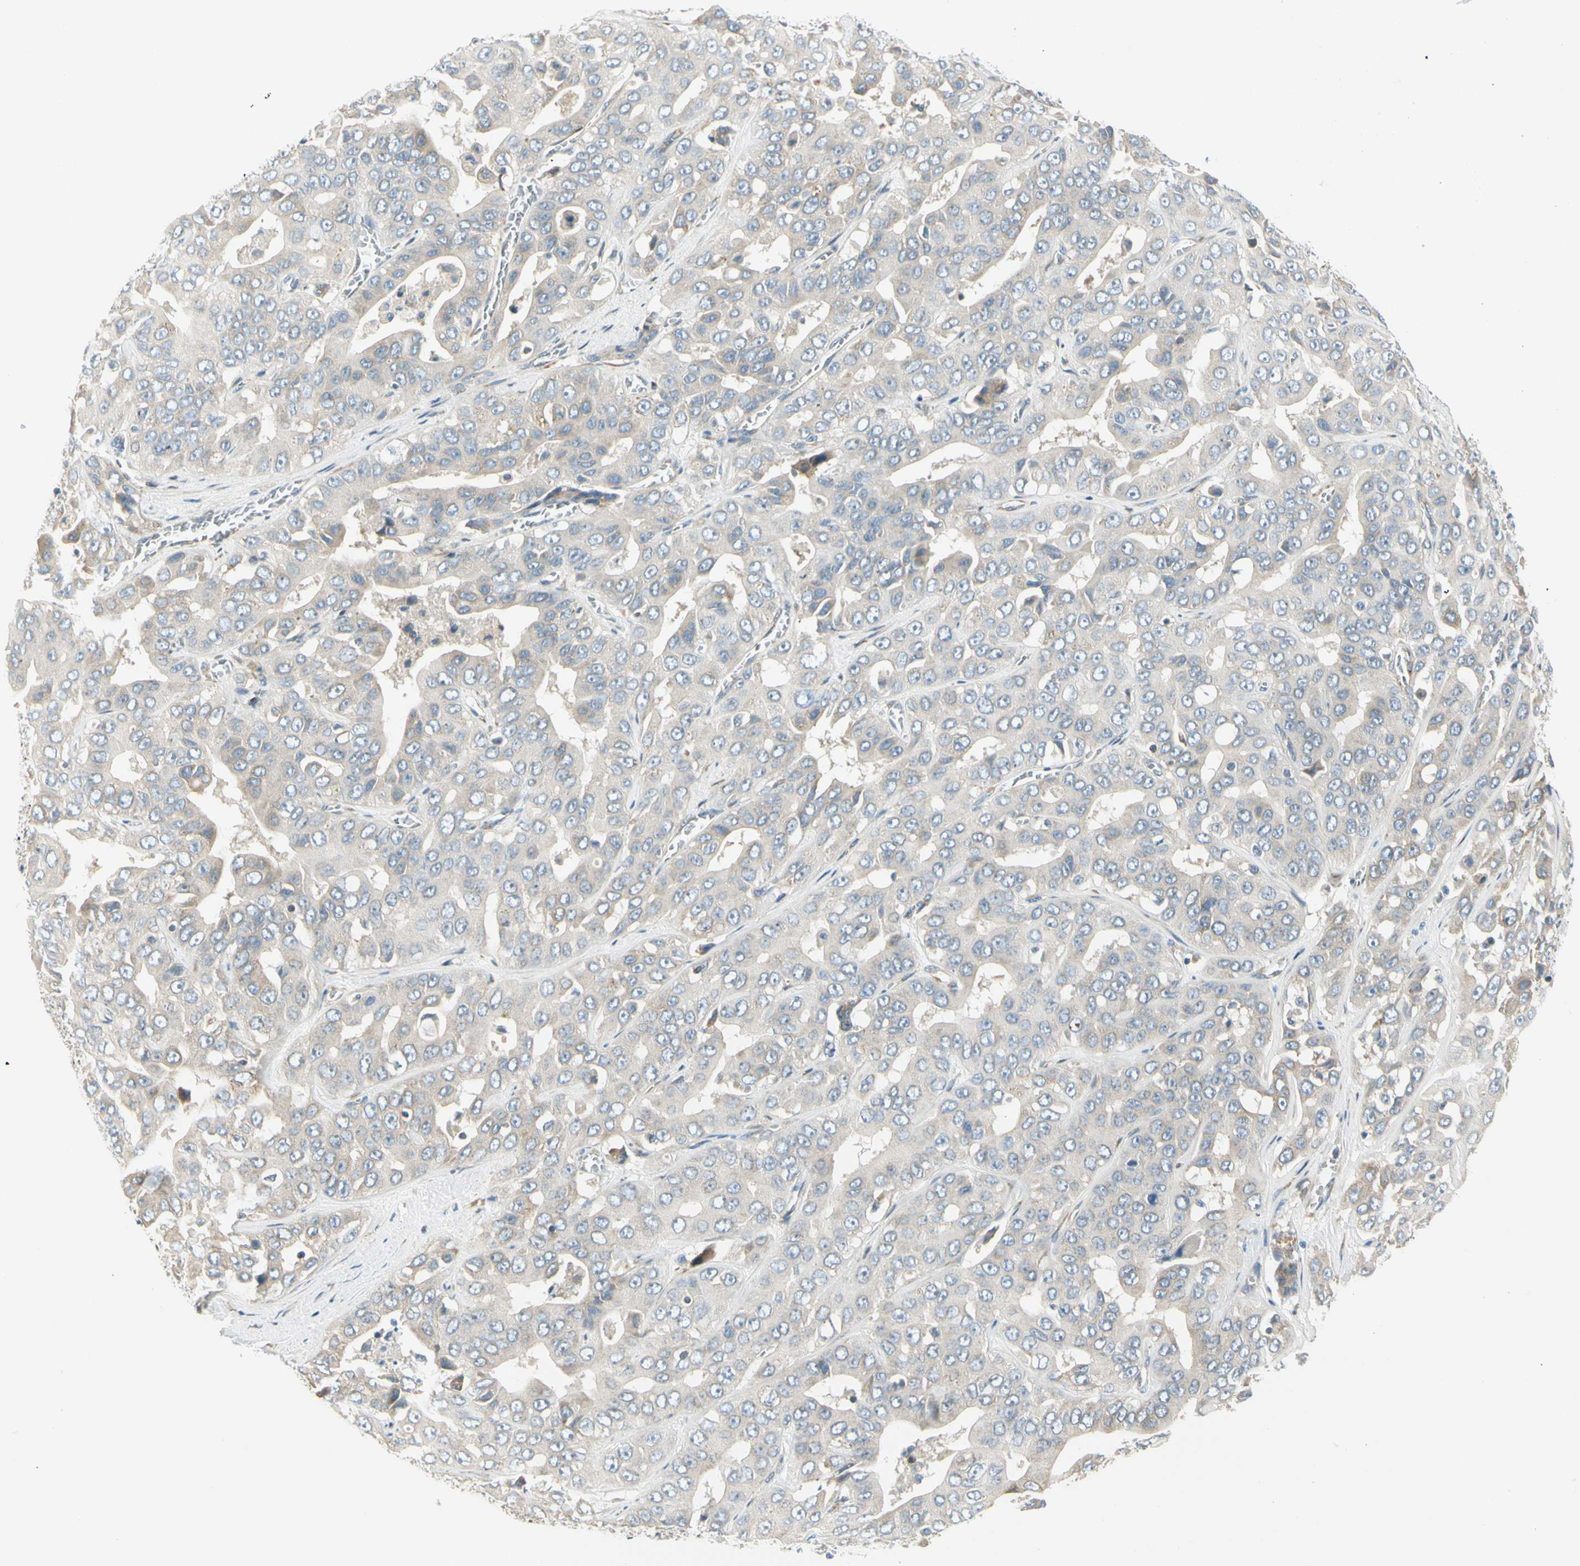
{"staining": {"intensity": "weak", "quantity": "<25%", "location": "cytoplasmic/membranous"}, "tissue": "liver cancer", "cell_type": "Tumor cells", "image_type": "cancer", "snomed": [{"axis": "morphology", "description": "Cholangiocarcinoma"}, {"axis": "topography", "description": "Liver"}], "caption": "A high-resolution image shows IHC staining of liver cholangiocarcinoma, which displays no significant expression in tumor cells.", "gene": "IGDCC4", "patient": {"sex": "female", "age": 52}}